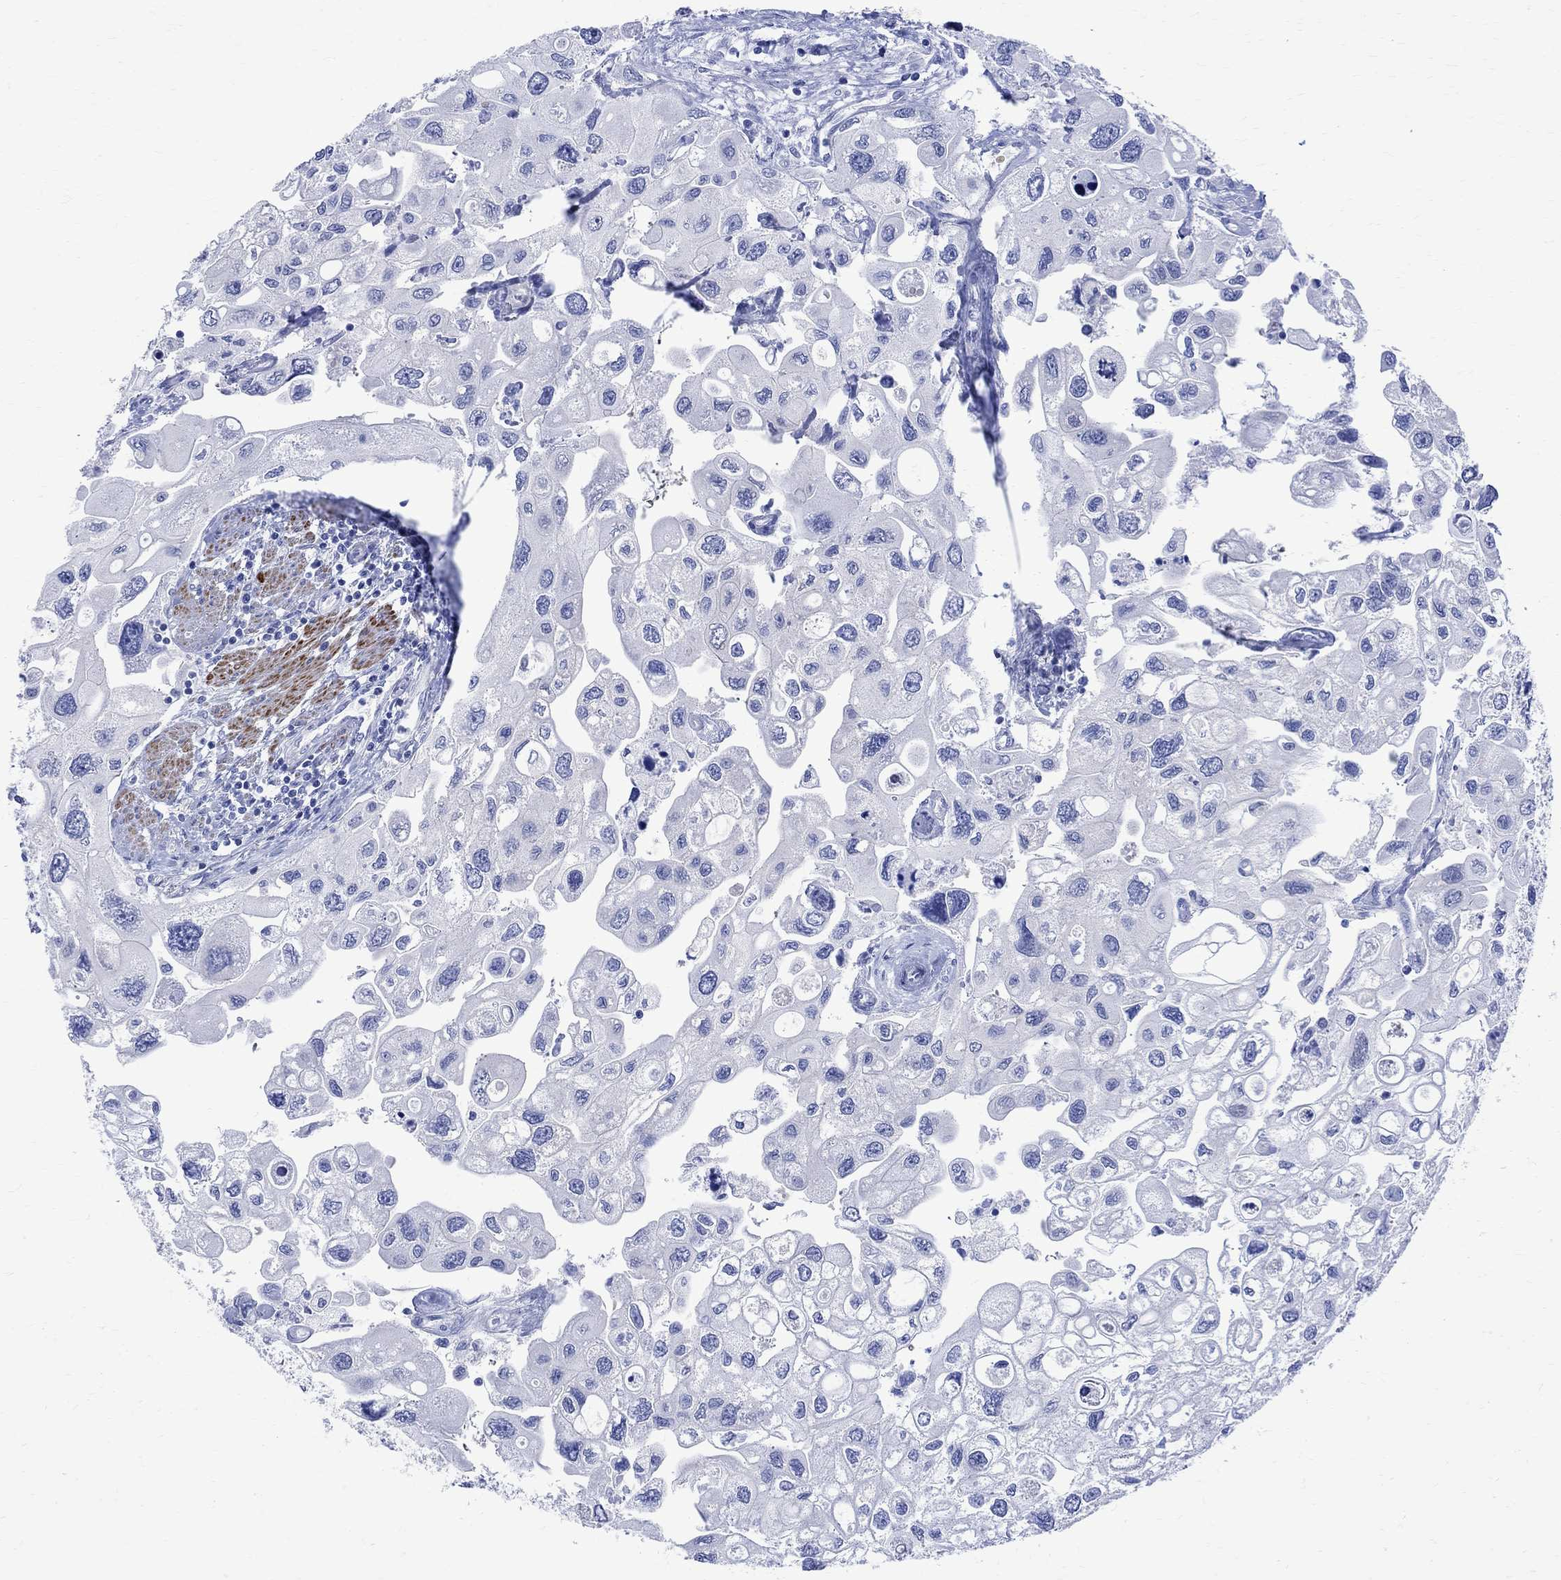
{"staining": {"intensity": "negative", "quantity": "none", "location": "none"}, "tissue": "urothelial cancer", "cell_type": "Tumor cells", "image_type": "cancer", "snomed": [{"axis": "morphology", "description": "Urothelial carcinoma, High grade"}, {"axis": "topography", "description": "Urinary bladder"}], "caption": "There is no significant expression in tumor cells of high-grade urothelial carcinoma.", "gene": "PARVB", "patient": {"sex": "male", "age": 59}}